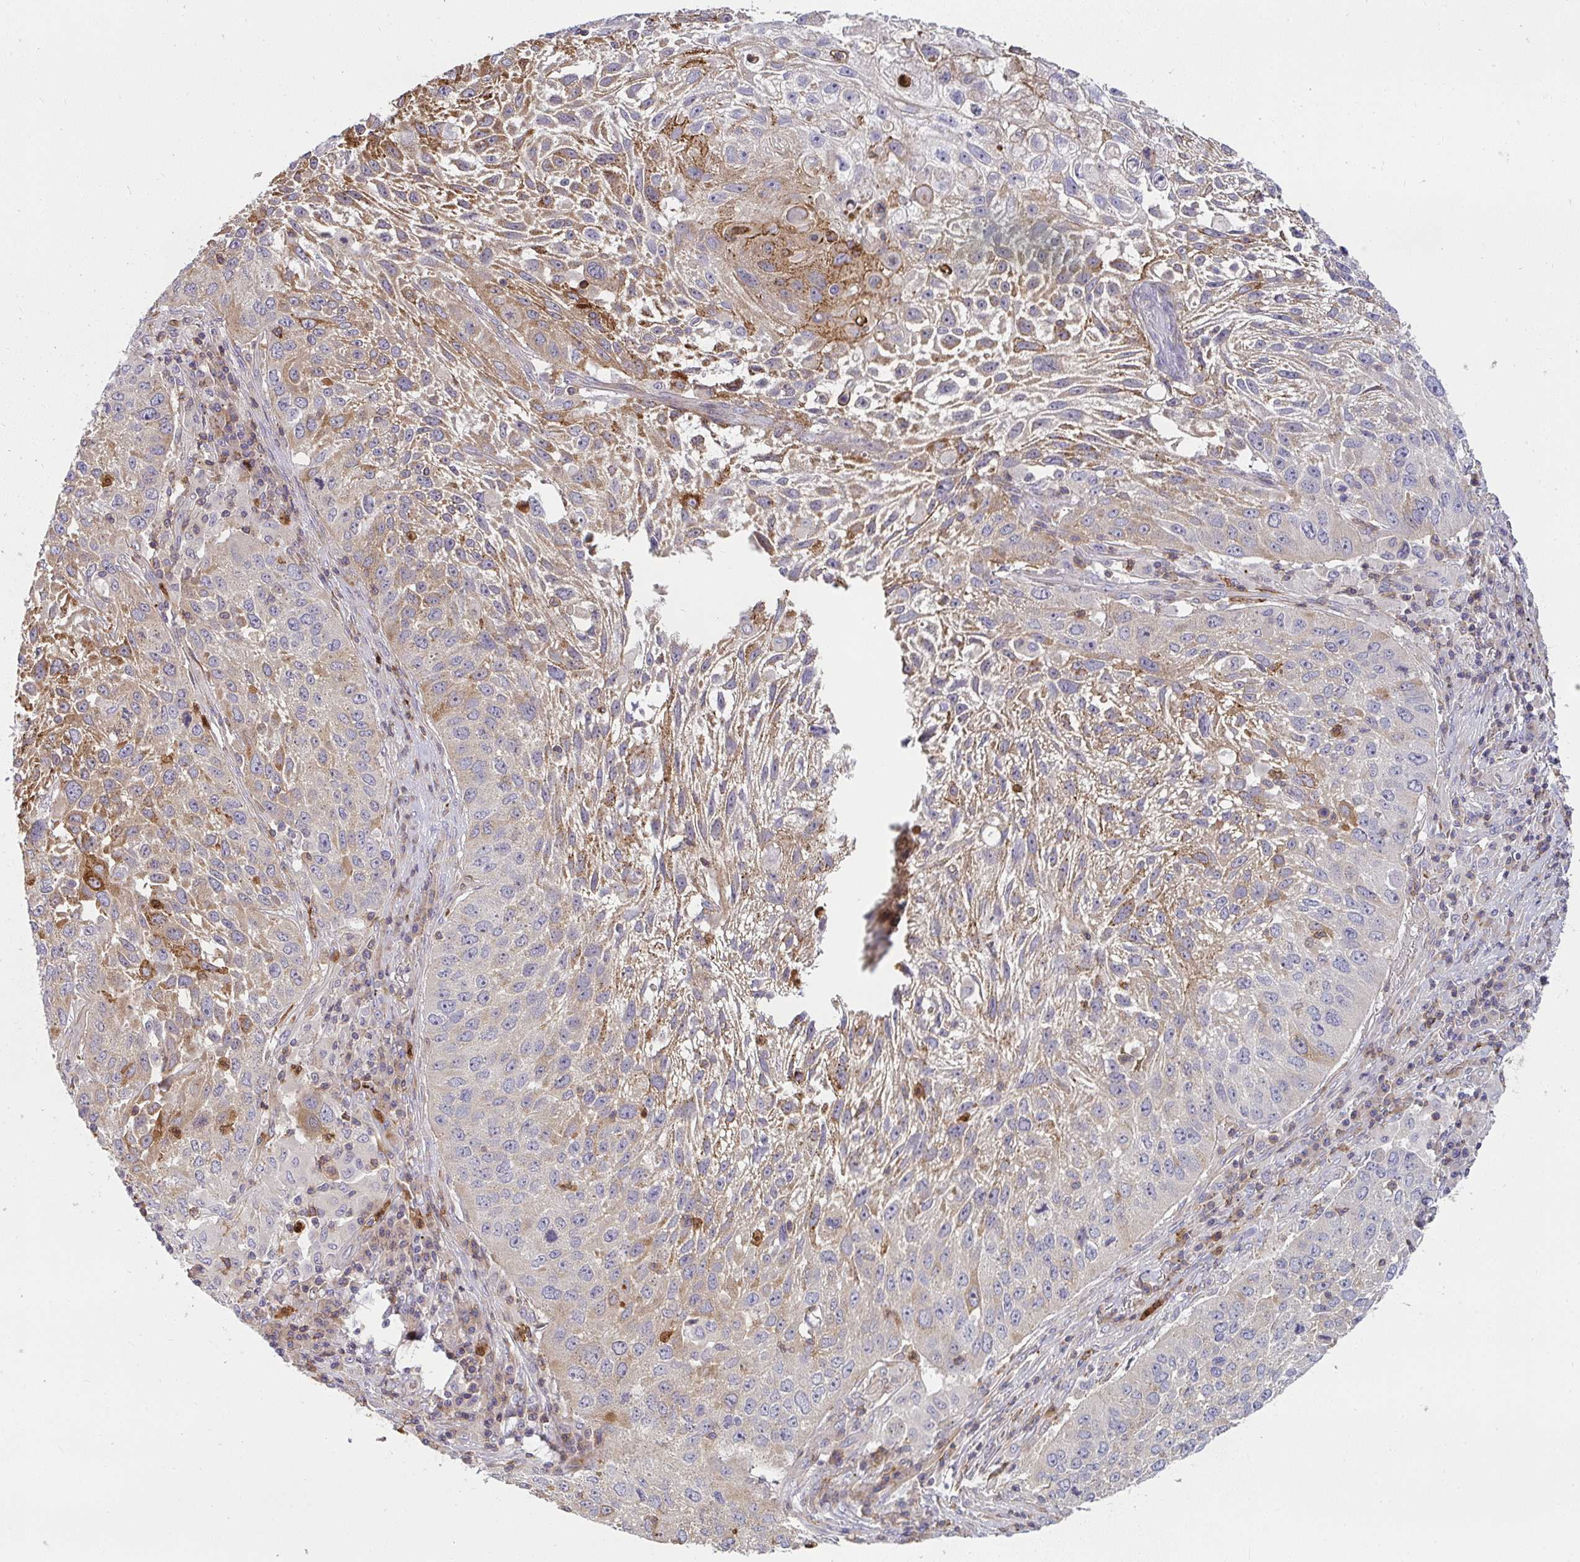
{"staining": {"intensity": "moderate", "quantity": "25%-75%", "location": "cytoplasmic/membranous"}, "tissue": "lung cancer", "cell_type": "Tumor cells", "image_type": "cancer", "snomed": [{"axis": "morphology", "description": "Normal morphology"}, {"axis": "morphology", "description": "Squamous cell carcinoma, NOS"}, {"axis": "topography", "description": "Lymph node"}, {"axis": "topography", "description": "Lung"}], "caption": "Brown immunohistochemical staining in human lung squamous cell carcinoma demonstrates moderate cytoplasmic/membranous positivity in about 25%-75% of tumor cells.", "gene": "CSF3R", "patient": {"sex": "male", "age": 67}}